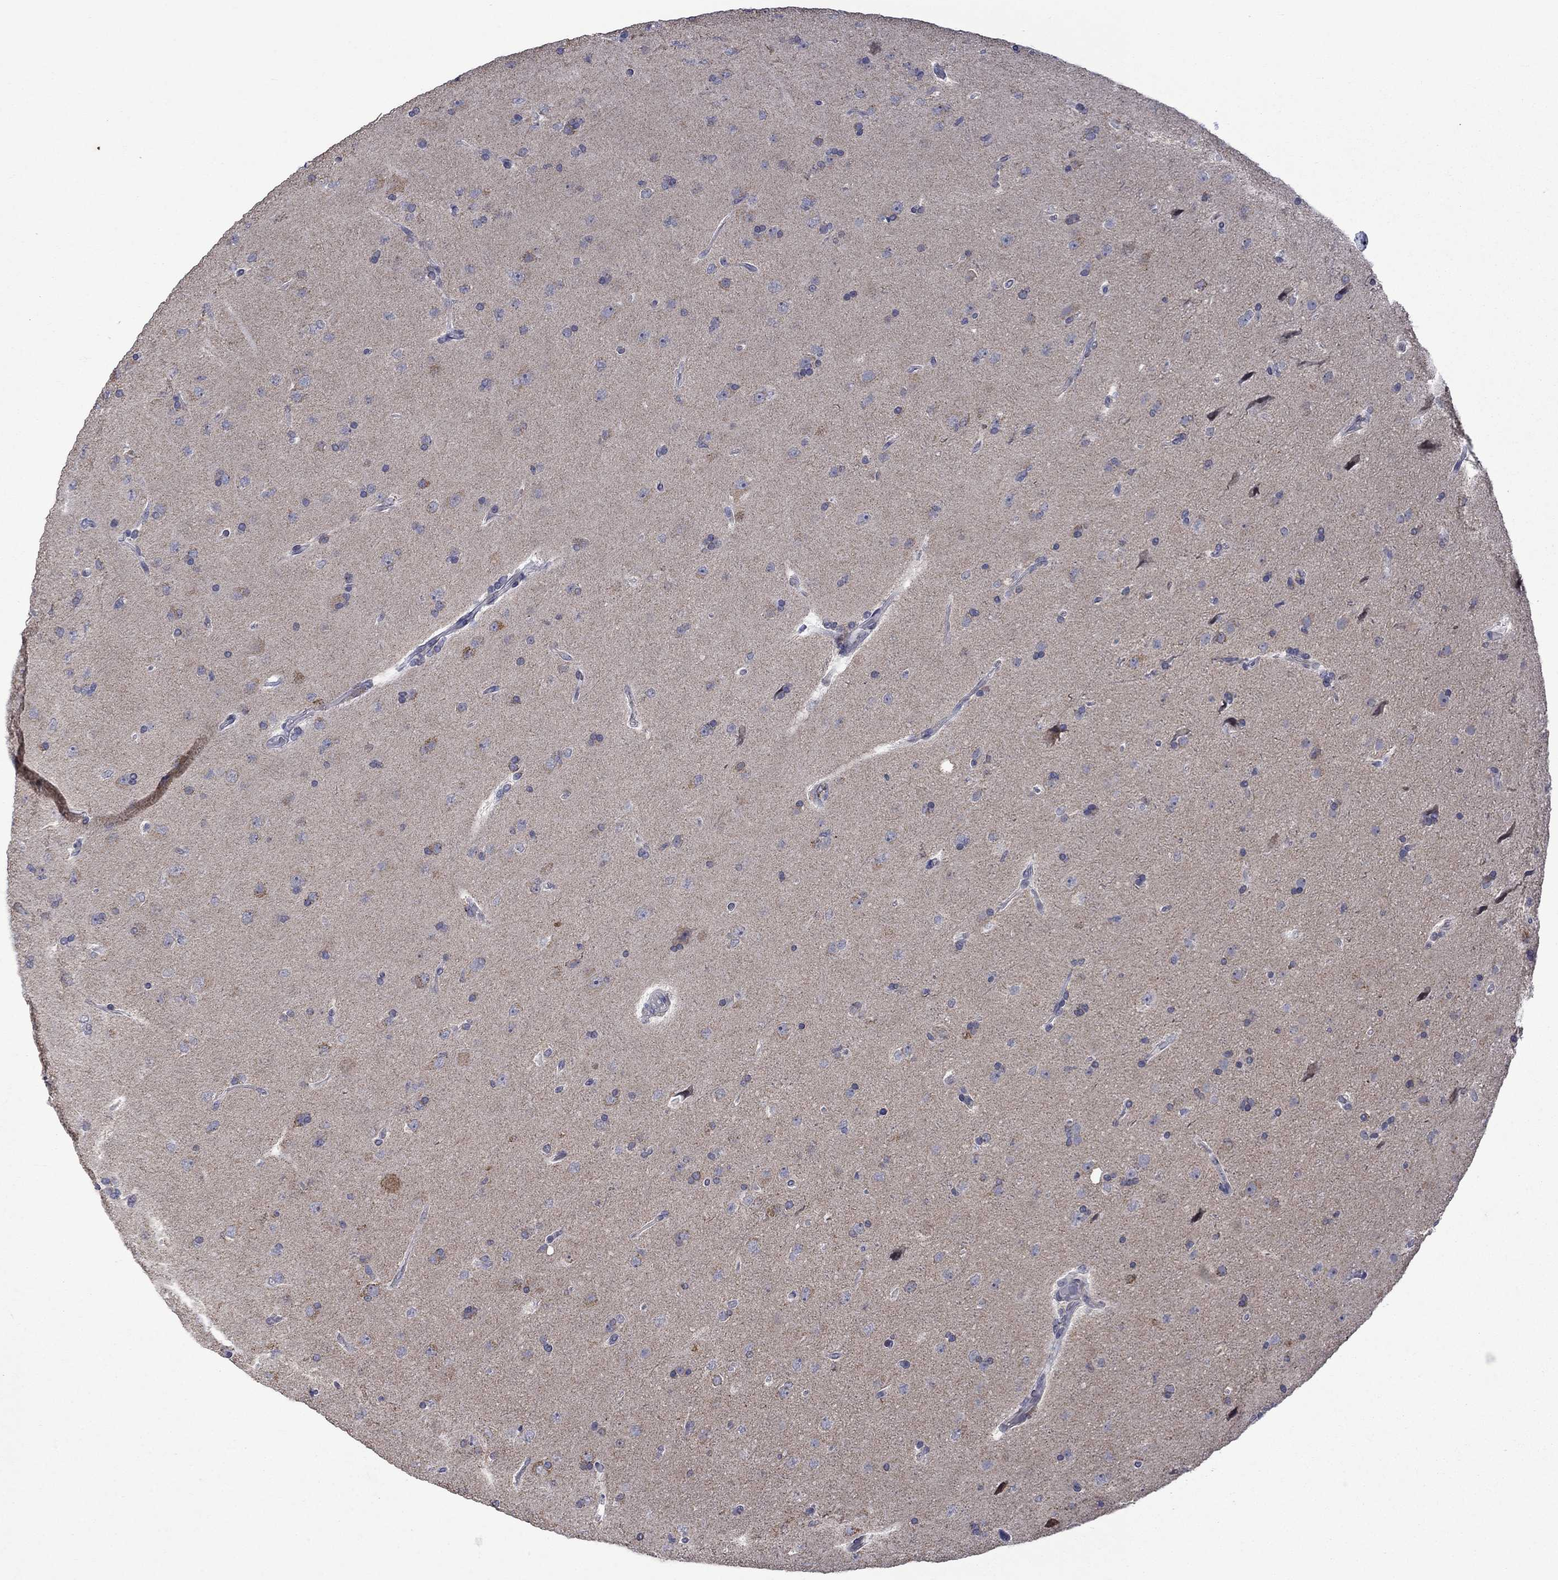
{"staining": {"intensity": "negative", "quantity": "none", "location": "none"}, "tissue": "glioma", "cell_type": "Tumor cells", "image_type": "cancer", "snomed": [{"axis": "morphology", "description": "Glioma, malignant, NOS"}, {"axis": "topography", "description": "Cerebral cortex"}], "caption": "Immunohistochemistry (IHC) photomicrograph of human glioma stained for a protein (brown), which exhibits no positivity in tumor cells.", "gene": "KCNJ16", "patient": {"sex": "male", "age": 58}}